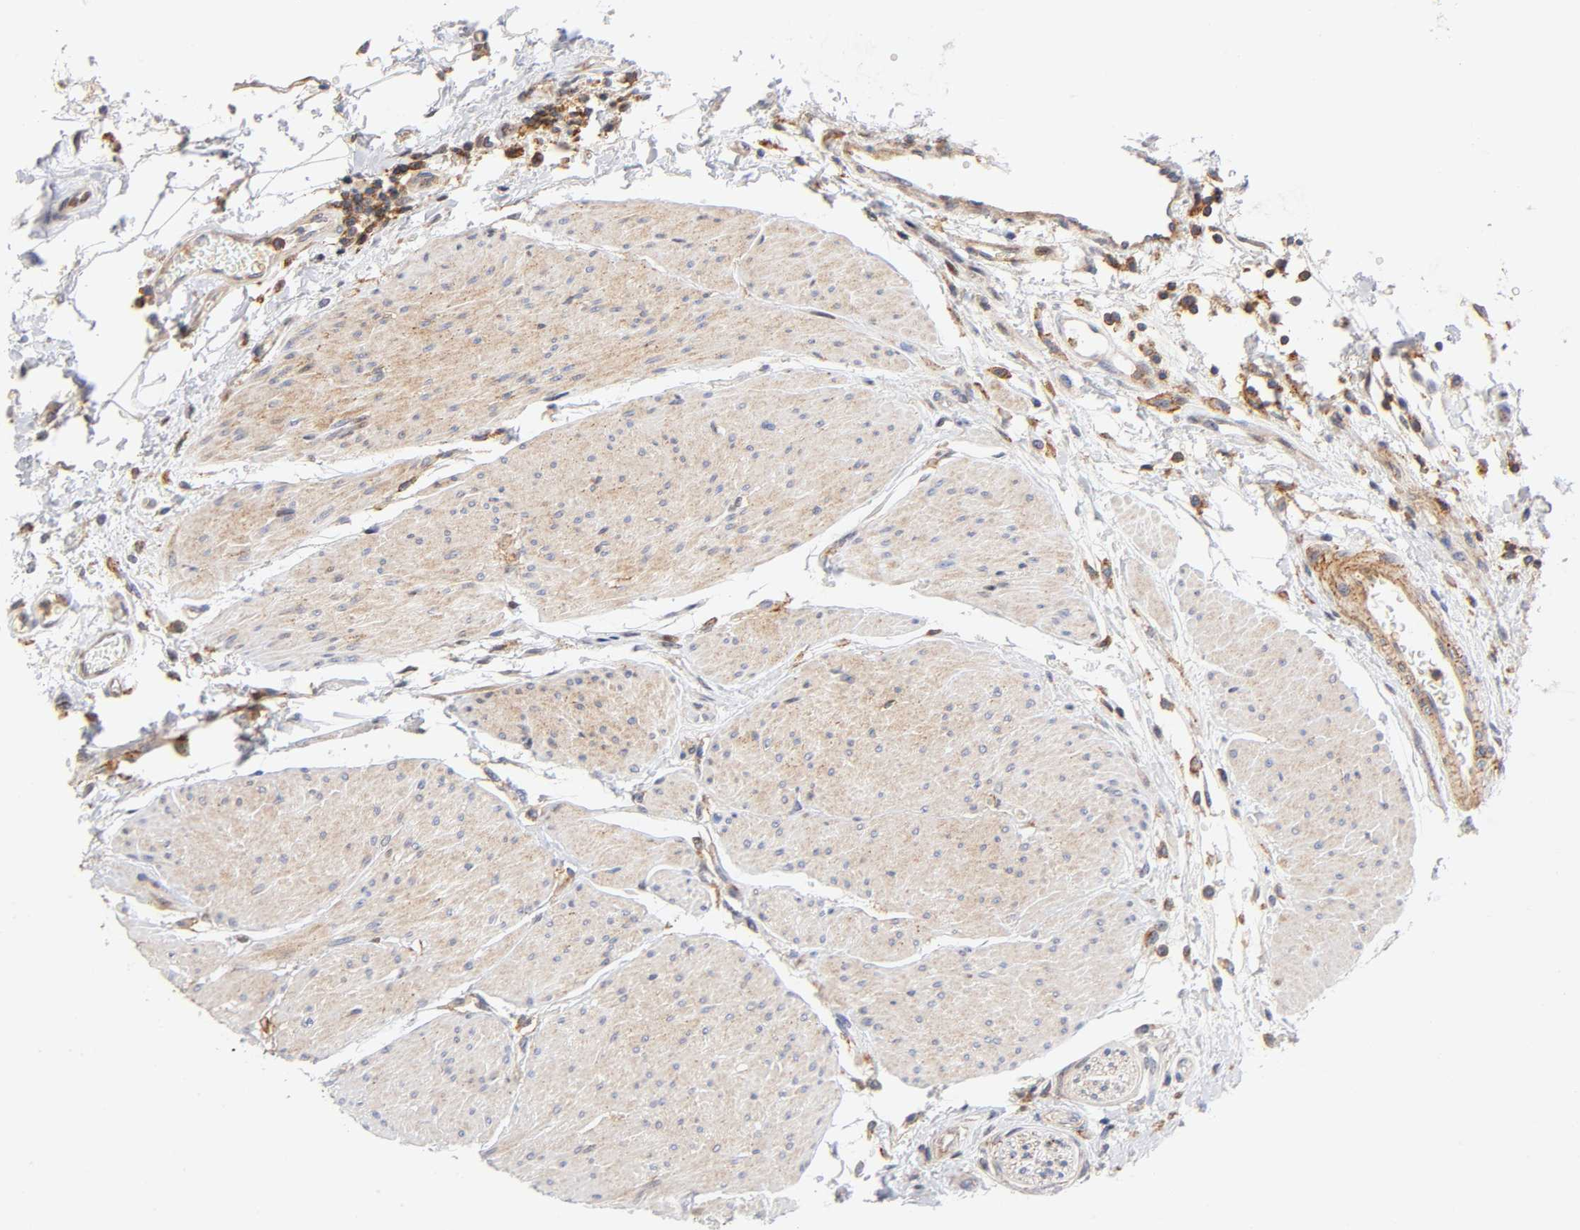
{"staining": {"intensity": "moderate", "quantity": ">75%", "location": "cytoplasmic/membranous"}, "tissue": "urothelial cancer", "cell_type": "Tumor cells", "image_type": "cancer", "snomed": [{"axis": "morphology", "description": "Urothelial carcinoma, High grade"}, {"axis": "topography", "description": "Urinary bladder"}], "caption": "Urothelial cancer was stained to show a protein in brown. There is medium levels of moderate cytoplasmic/membranous staining in approximately >75% of tumor cells.", "gene": "ANXA7", "patient": {"sex": "male", "age": 50}}